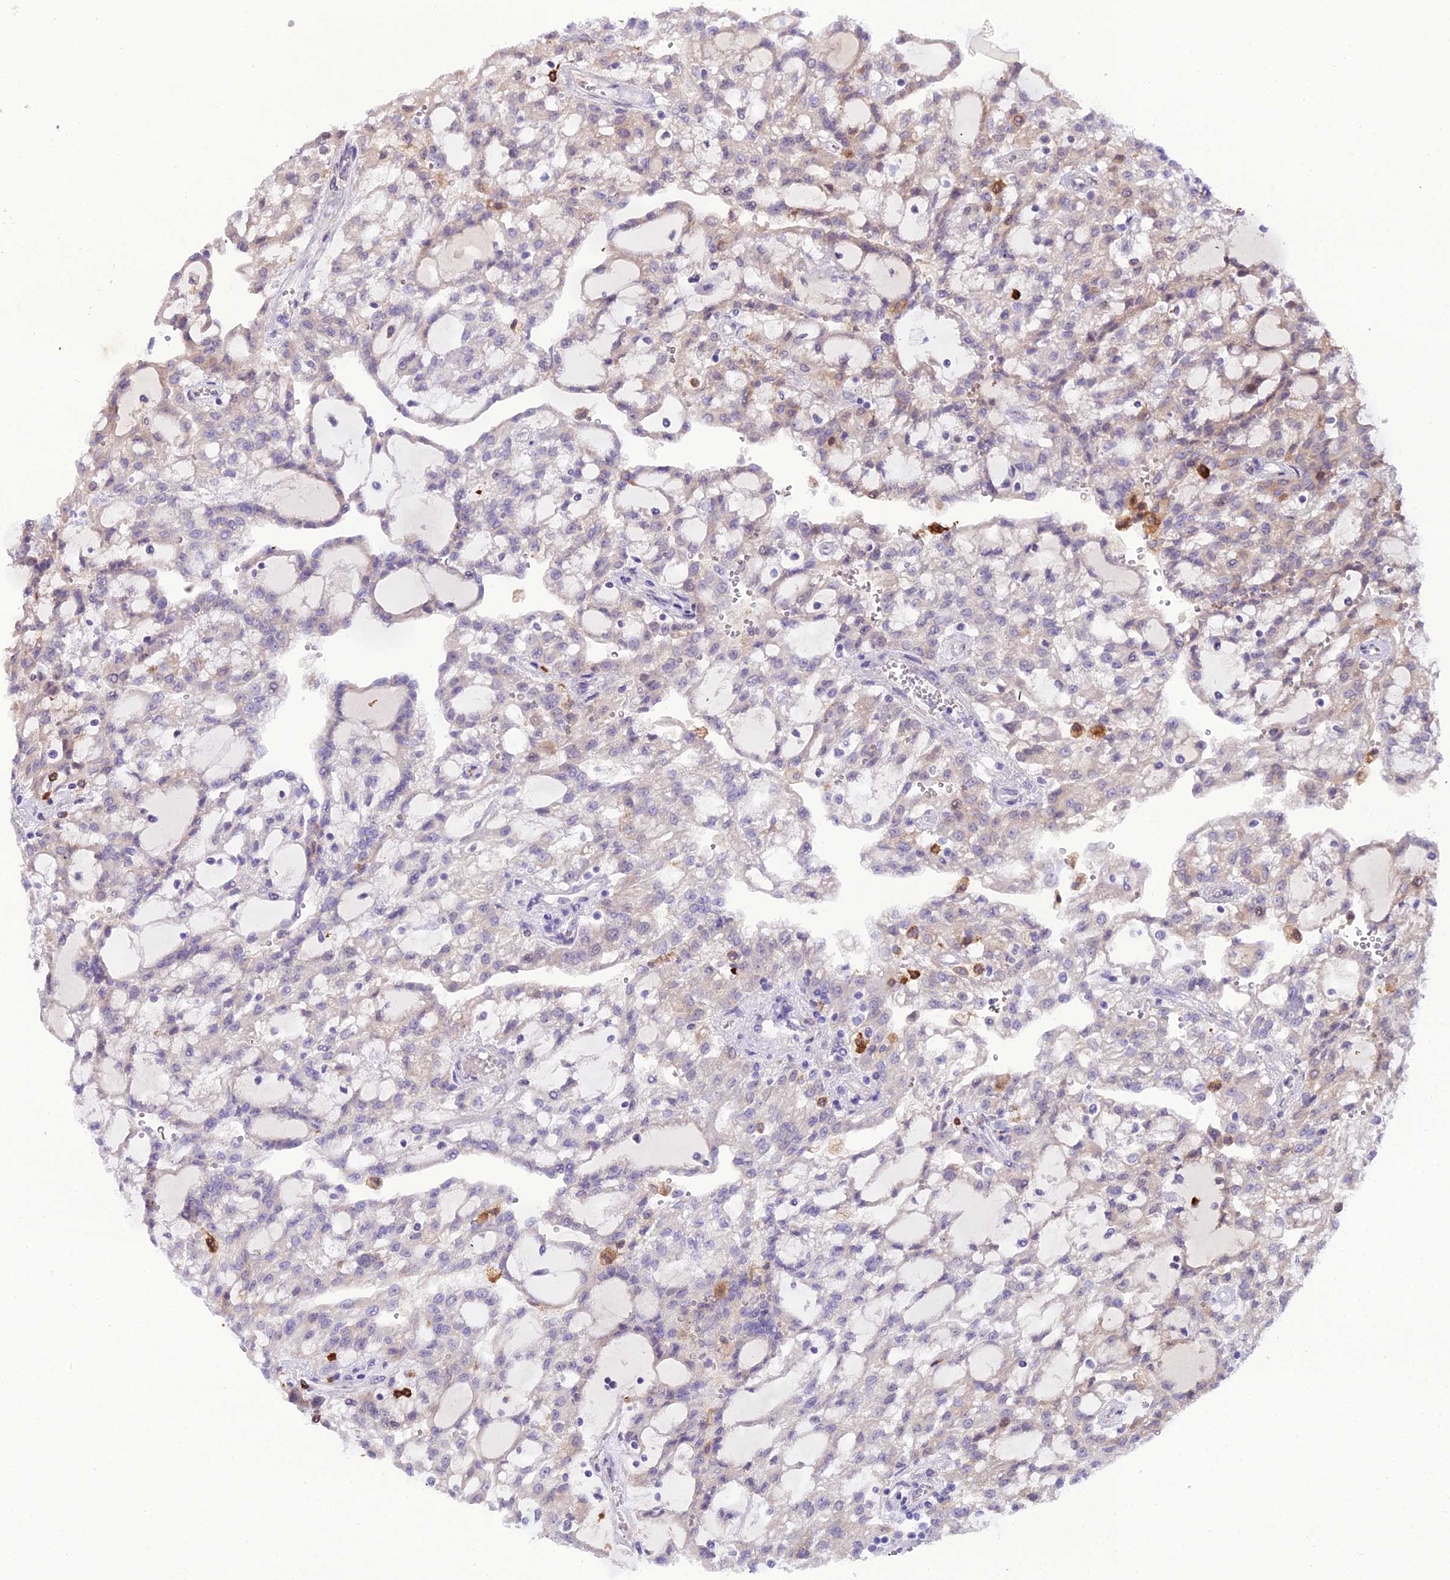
{"staining": {"intensity": "negative", "quantity": "none", "location": "none"}, "tissue": "renal cancer", "cell_type": "Tumor cells", "image_type": "cancer", "snomed": [{"axis": "morphology", "description": "Adenocarcinoma, NOS"}, {"axis": "topography", "description": "Kidney"}], "caption": "Renal cancer (adenocarcinoma) was stained to show a protein in brown. There is no significant staining in tumor cells.", "gene": "MB21D2", "patient": {"sex": "male", "age": 63}}